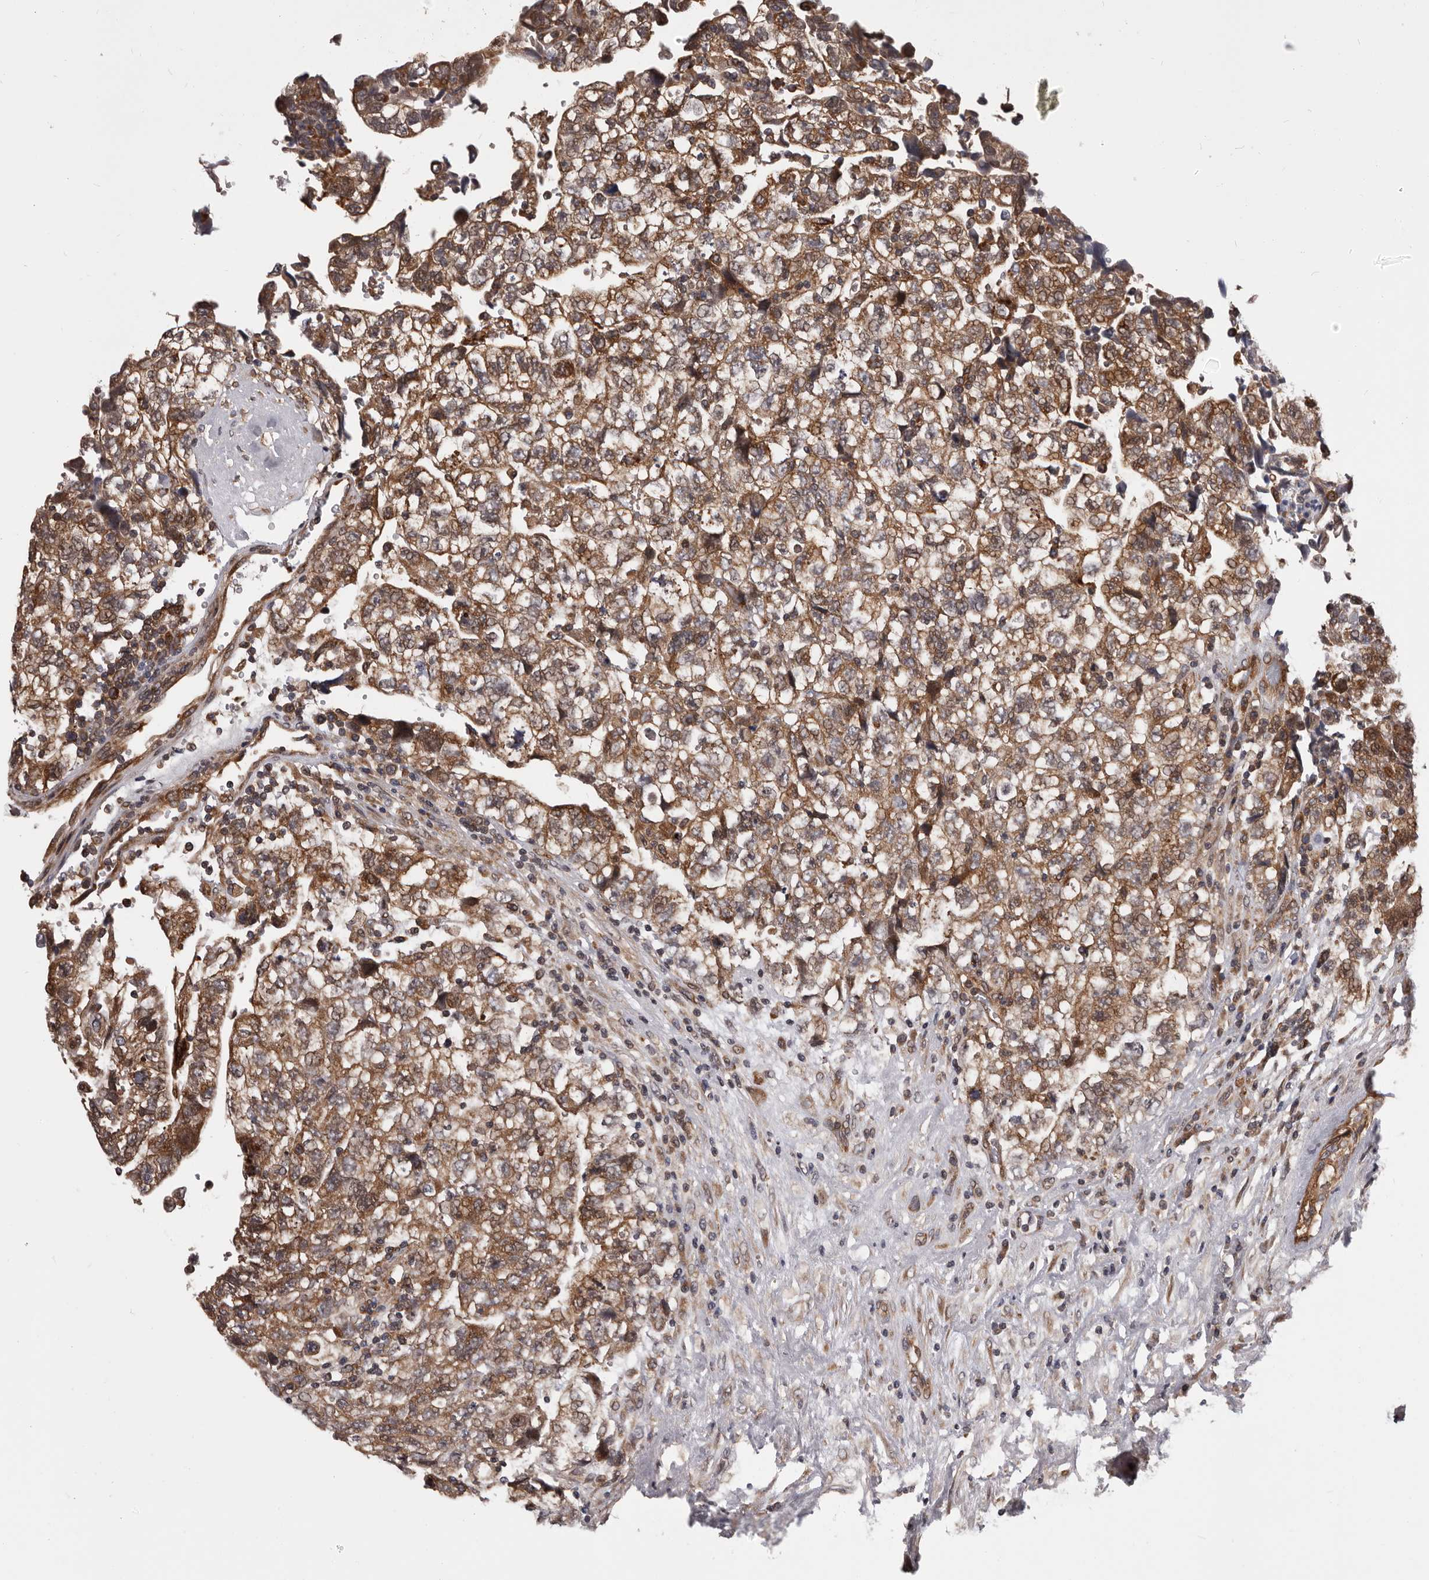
{"staining": {"intensity": "moderate", "quantity": ">75%", "location": "cytoplasmic/membranous"}, "tissue": "testis cancer", "cell_type": "Tumor cells", "image_type": "cancer", "snomed": [{"axis": "morphology", "description": "Carcinoma, Embryonal, NOS"}, {"axis": "topography", "description": "Testis"}], "caption": "Human testis embryonal carcinoma stained for a protein (brown) shows moderate cytoplasmic/membranous positive staining in about >75% of tumor cells.", "gene": "VPS37A", "patient": {"sex": "male", "age": 36}}